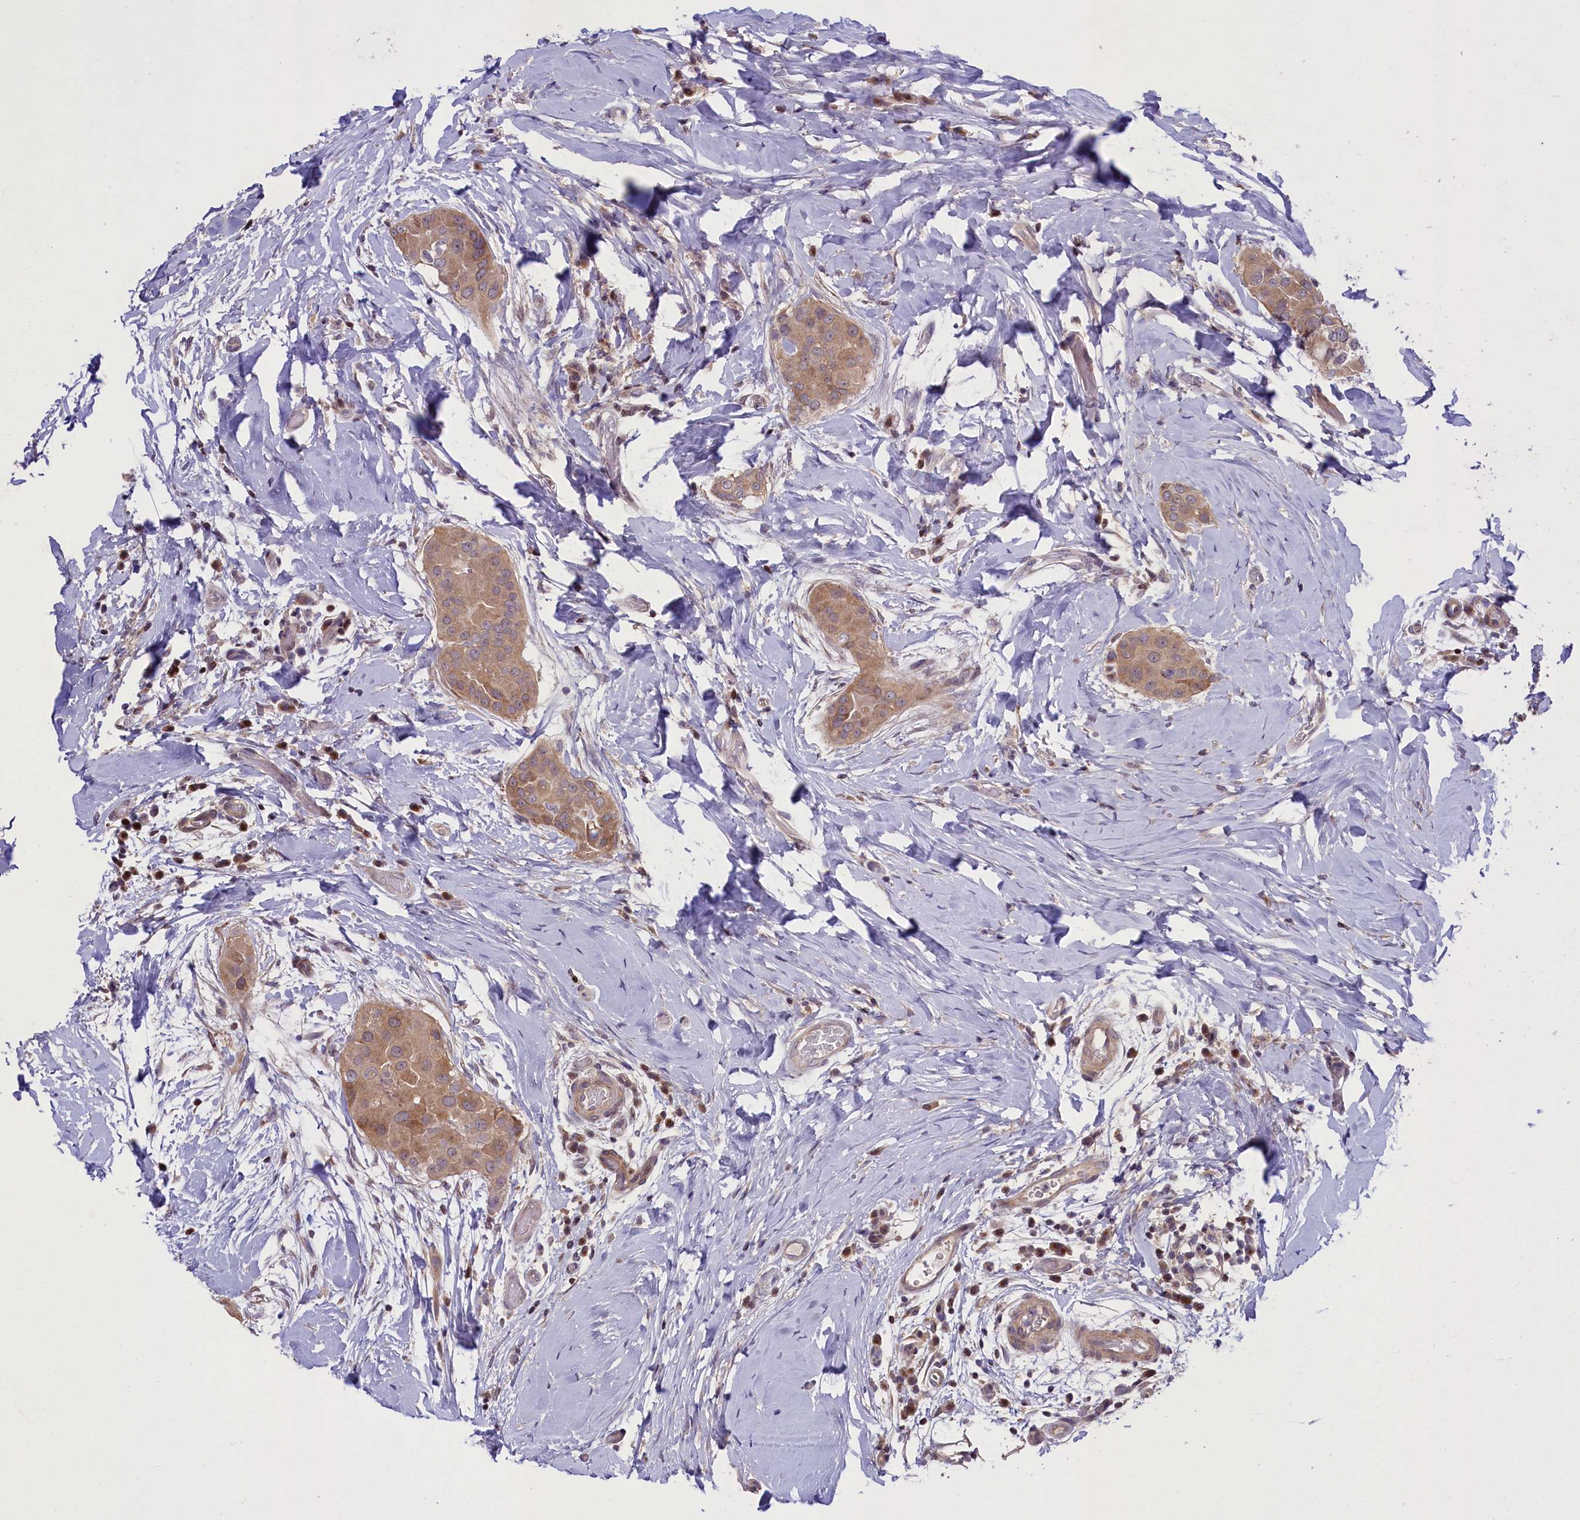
{"staining": {"intensity": "weak", "quantity": ">75%", "location": "cytoplasmic/membranous"}, "tissue": "thyroid cancer", "cell_type": "Tumor cells", "image_type": "cancer", "snomed": [{"axis": "morphology", "description": "Papillary adenocarcinoma, NOS"}, {"axis": "topography", "description": "Thyroid gland"}], "caption": "Tumor cells demonstrate low levels of weak cytoplasmic/membranous staining in approximately >75% of cells in papillary adenocarcinoma (thyroid). The protein is stained brown, and the nuclei are stained in blue (DAB IHC with brightfield microscopy, high magnification).", "gene": "MAN2C1", "patient": {"sex": "male", "age": 33}}